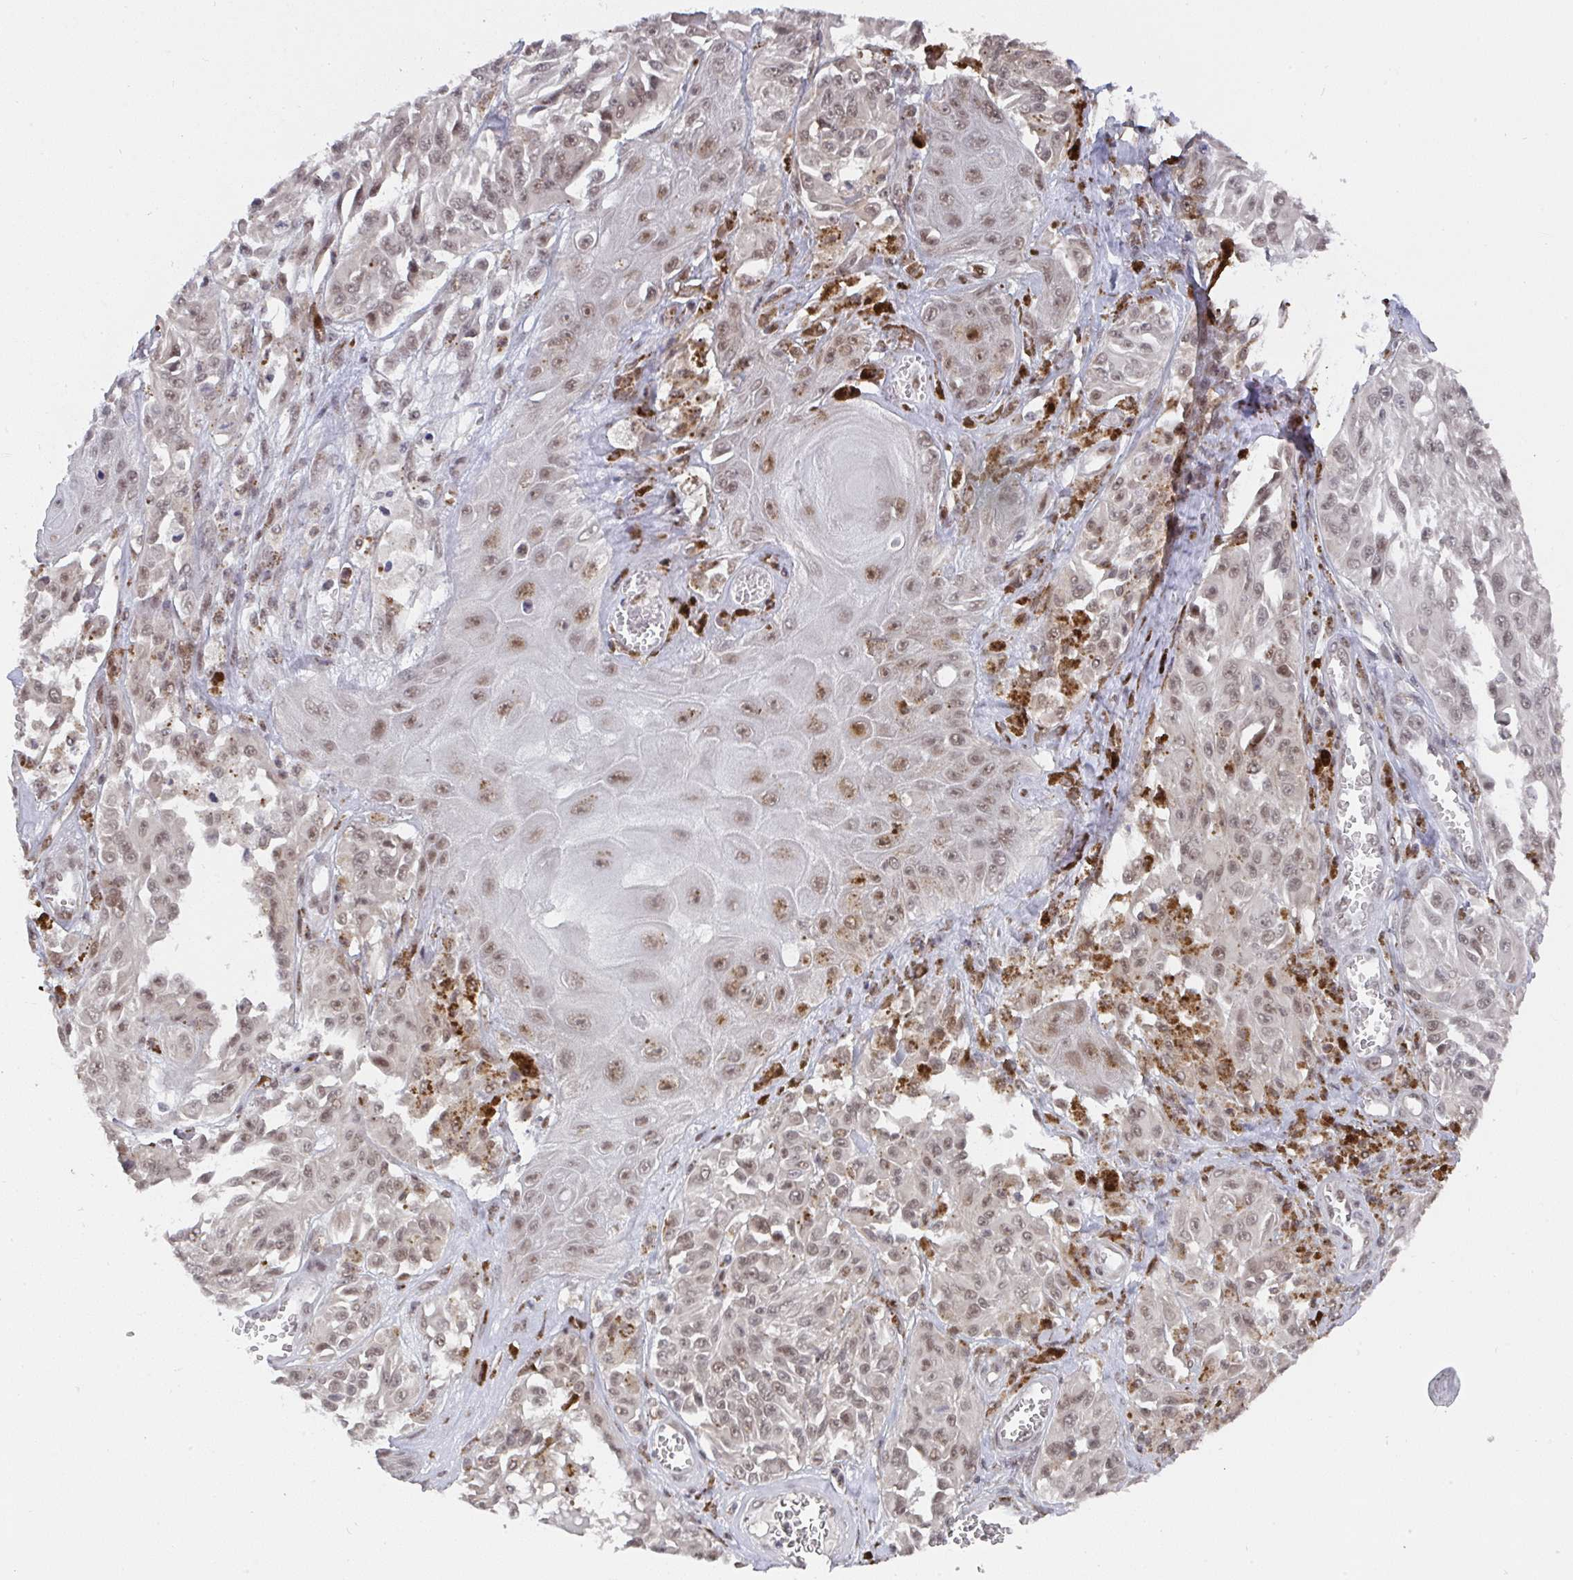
{"staining": {"intensity": "moderate", "quantity": ">75%", "location": "nuclear"}, "tissue": "melanoma", "cell_type": "Tumor cells", "image_type": "cancer", "snomed": [{"axis": "morphology", "description": "Malignant melanoma, NOS"}, {"axis": "topography", "description": "Skin"}], "caption": "Protein staining exhibits moderate nuclear staining in about >75% of tumor cells in malignant melanoma.", "gene": "JMJD1C", "patient": {"sex": "male", "age": 94}}